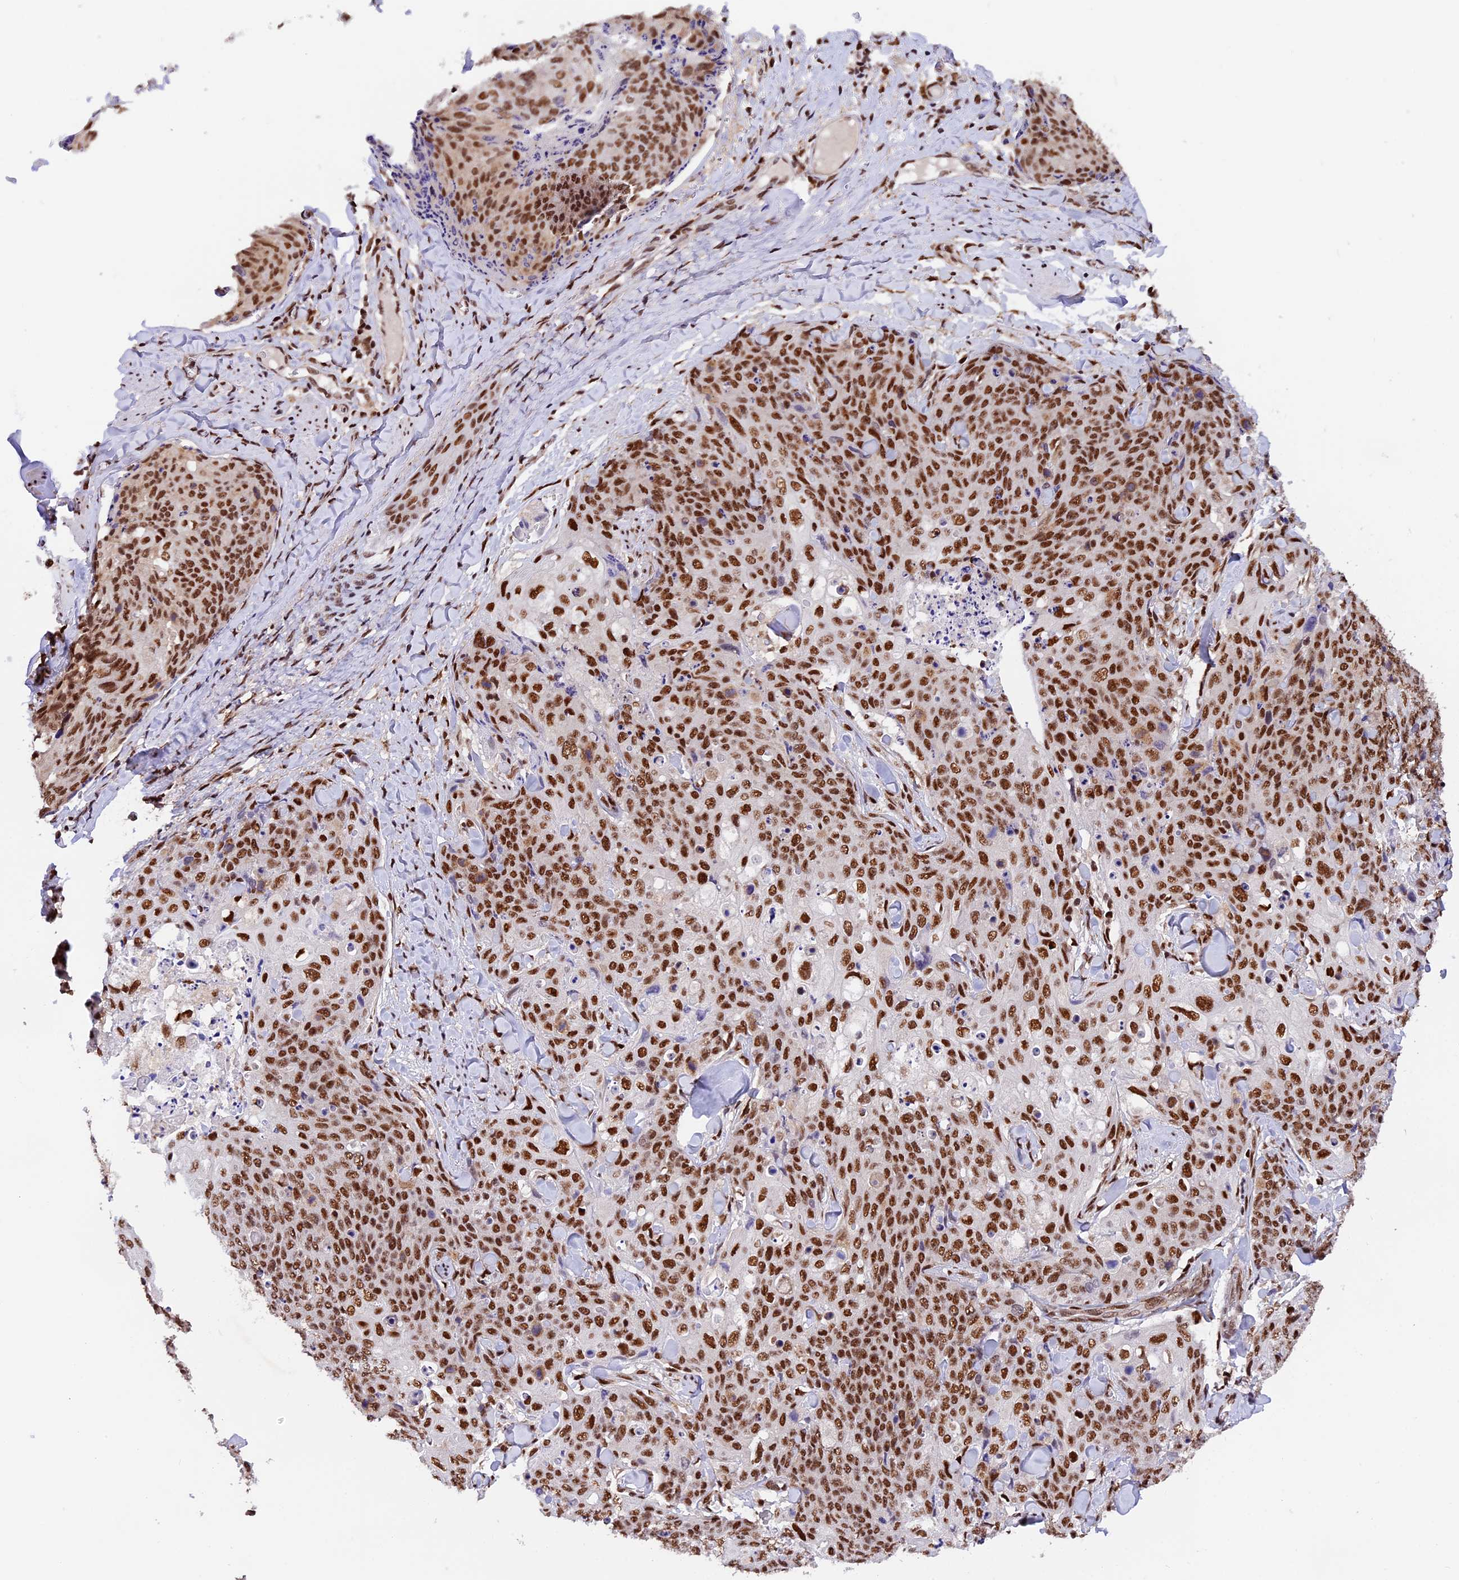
{"staining": {"intensity": "strong", "quantity": ">75%", "location": "nuclear"}, "tissue": "skin cancer", "cell_type": "Tumor cells", "image_type": "cancer", "snomed": [{"axis": "morphology", "description": "Squamous cell carcinoma, NOS"}, {"axis": "topography", "description": "Skin"}, {"axis": "topography", "description": "Vulva"}], "caption": "Immunohistochemical staining of human skin cancer displays high levels of strong nuclear positivity in approximately >75% of tumor cells. The protein is shown in brown color, while the nuclei are stained blue.", "gene": "RAMAC", "patient": {"sex": "female", "age": 85}}